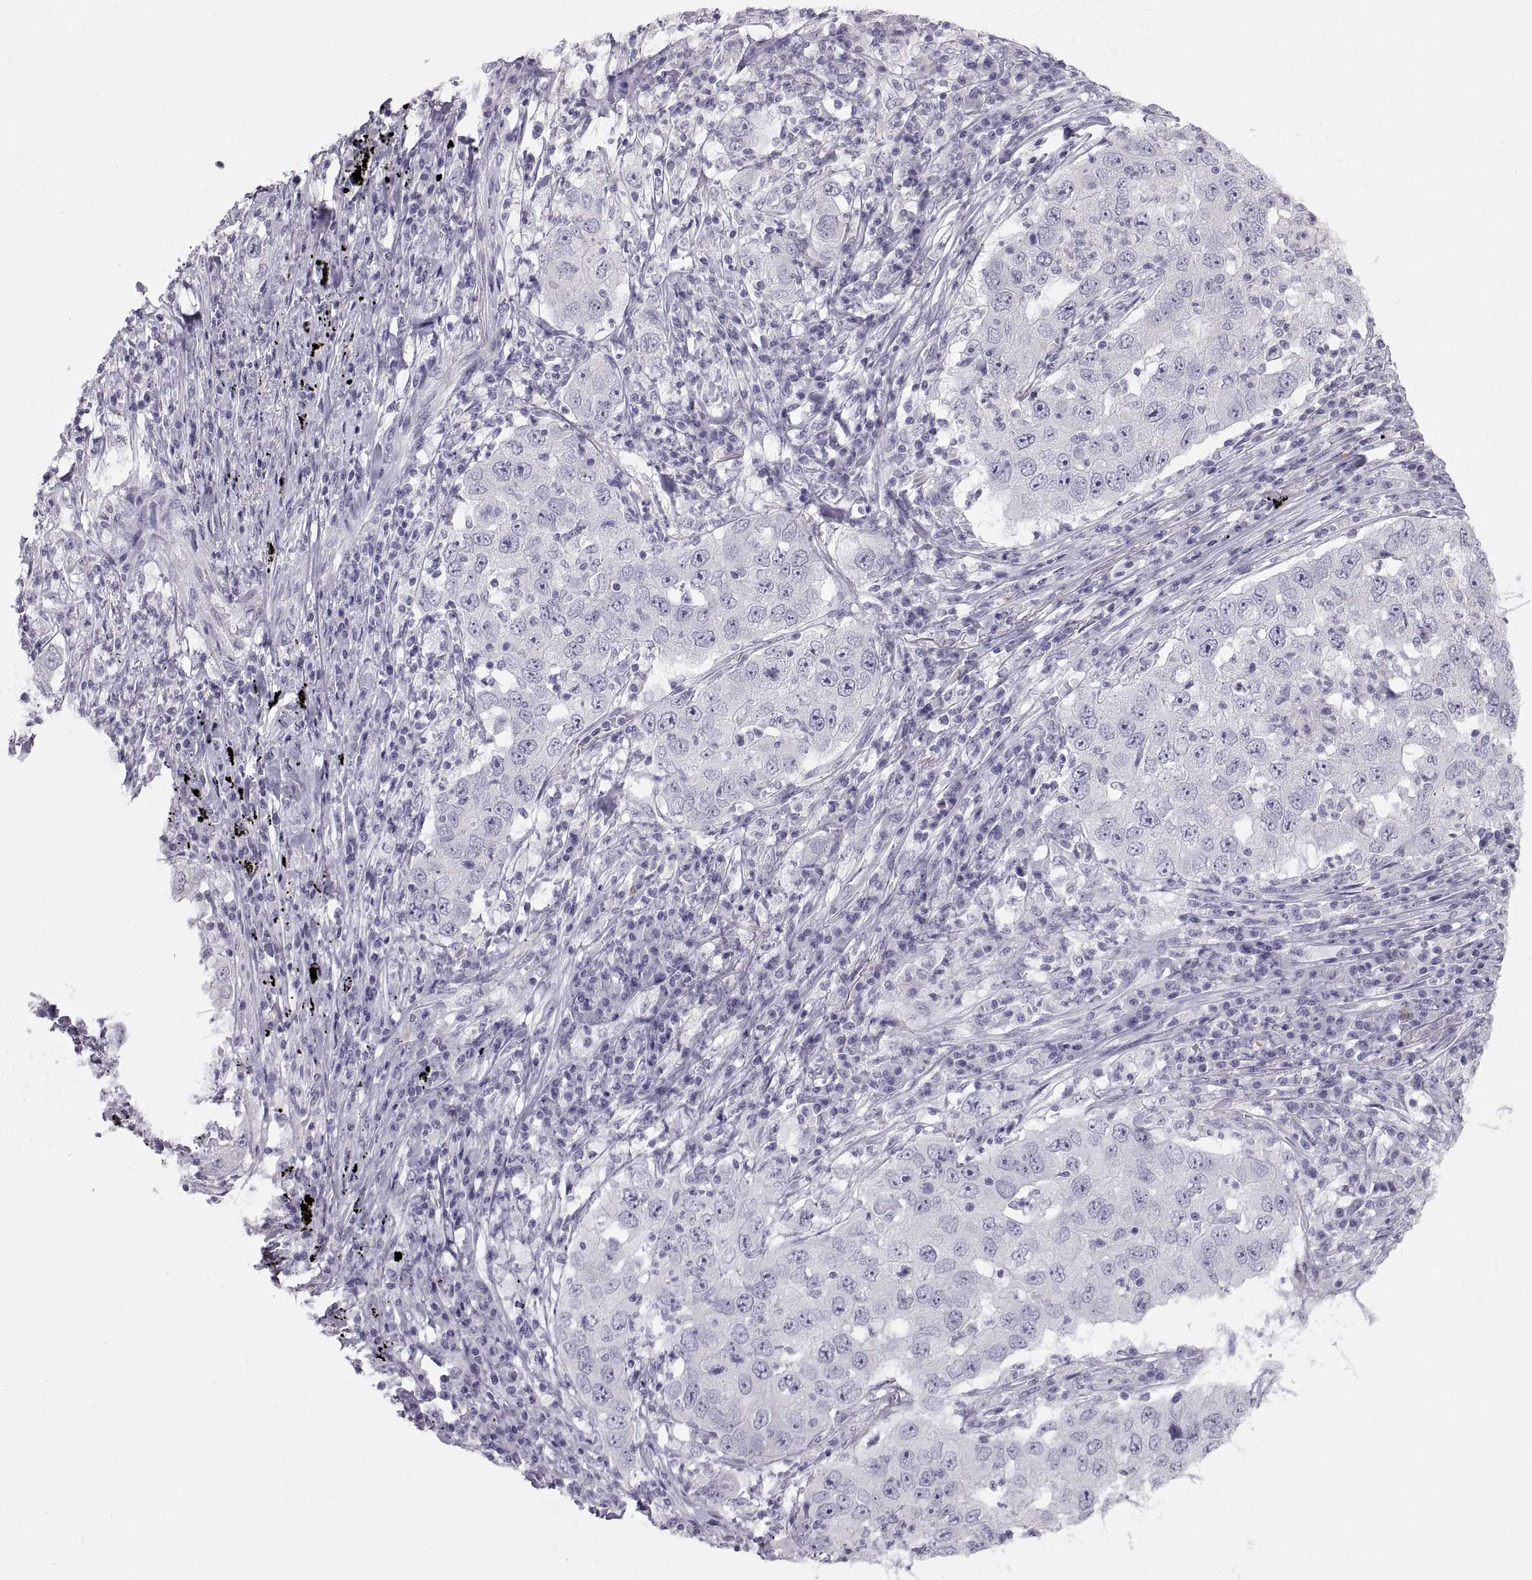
{"staining": {"intensity": "negative", "quantity": "none", "location": "none"}, "tissue": "lung cancer", "cell_type": "Tumor cells", "image_type": "cancer", "snomed": [{"axis": "morphology", "description": "Adenocarcinoma, NOS"}, {"axis": "topography", "description": "Lung"}], "caption": "Tumor cells show no significant protein staining in lung cancer (adenocarcinoma).", "gene": "ZNF185", "patient": {"sex": "male", "age": 73}}